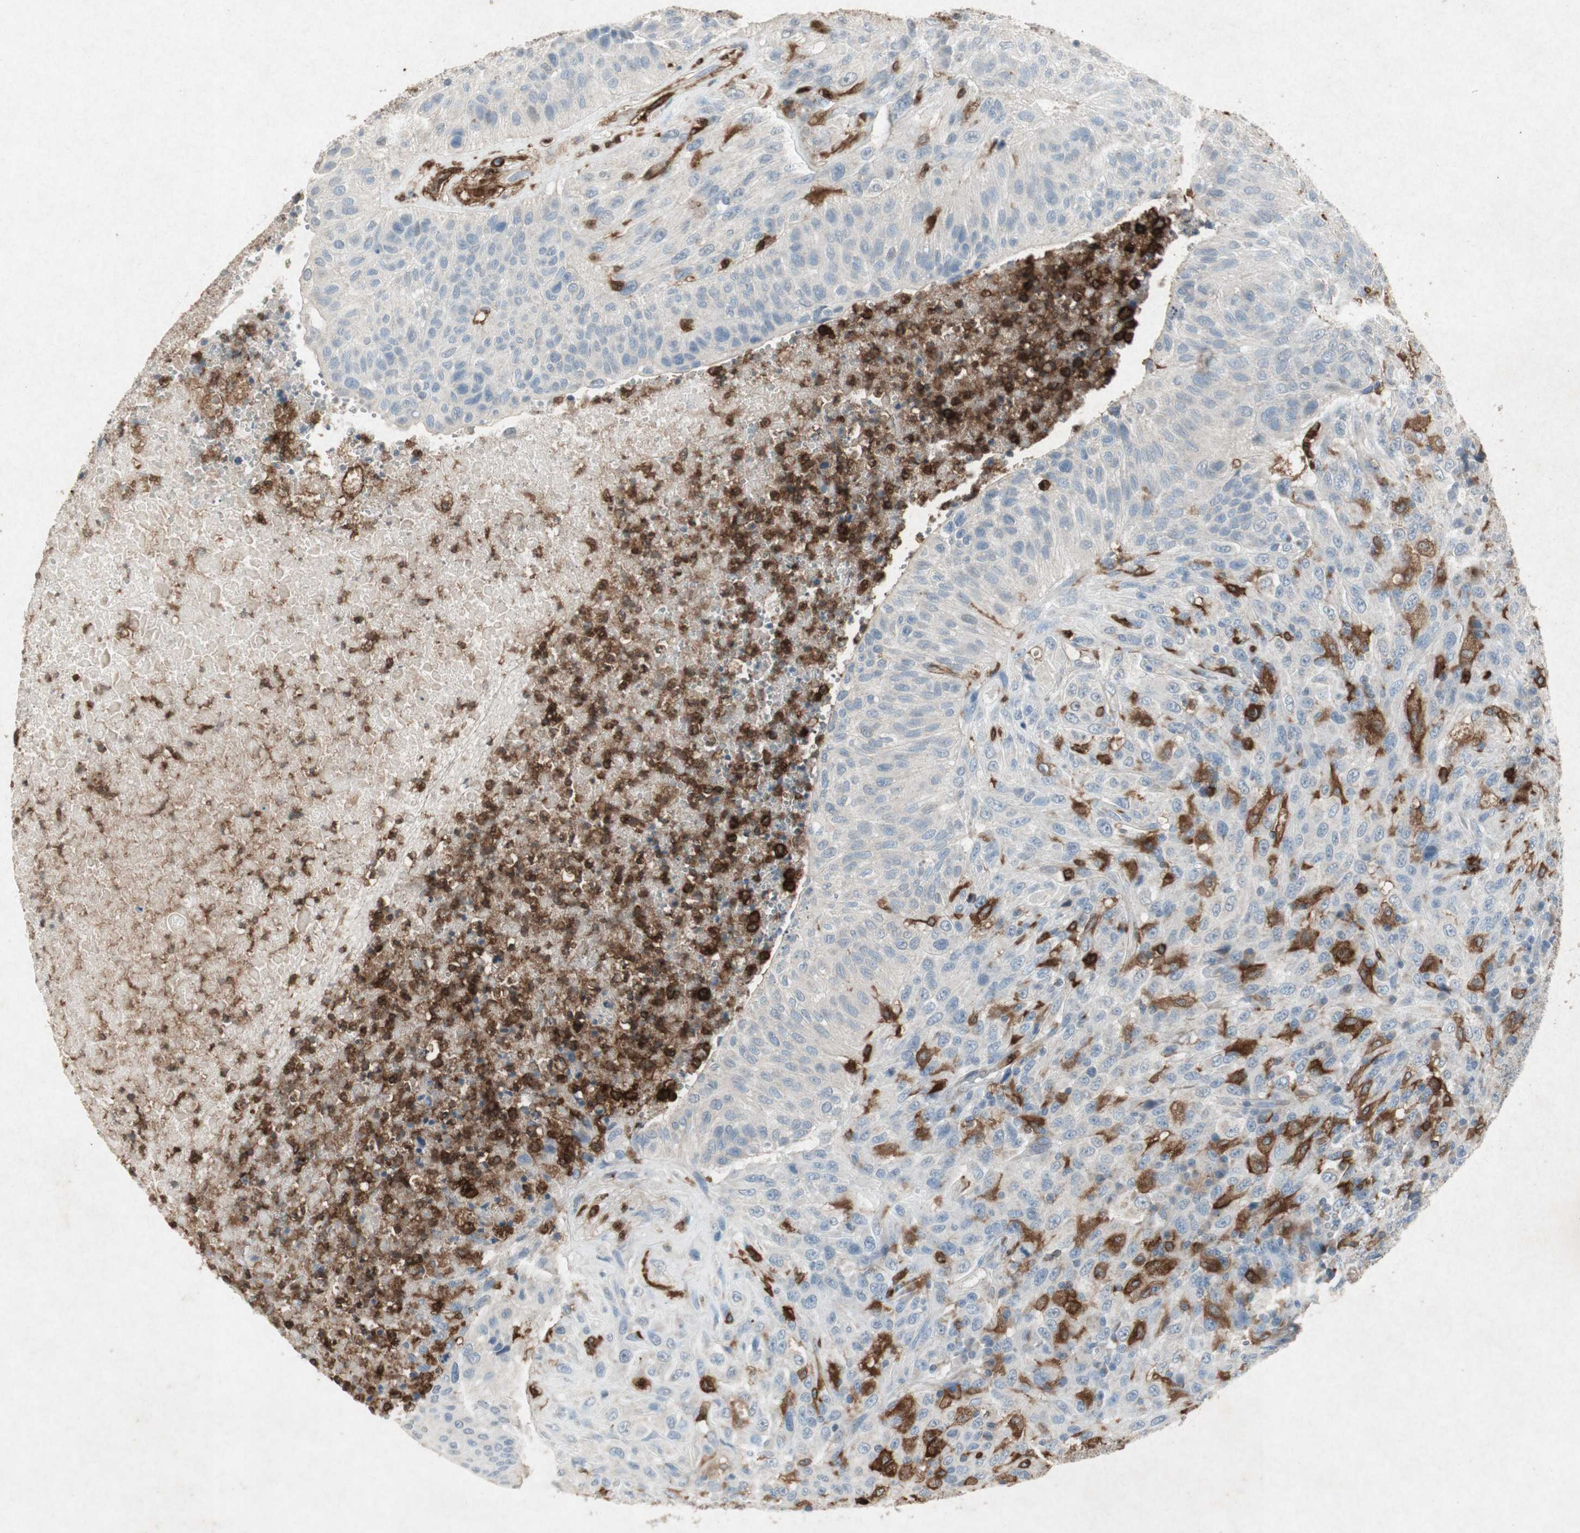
{"staining": {"intensity": "negative", "quantity": "none", "location": "none"}, "tissue": "urothelial cancer", "cell_type": "Tumor cells", "image_type": "cancer", "snomed": [{"axis": "morphology", "description": "Urothelial carcinoma, High grade"}, {"axis": "topography", "description": "Urinary bladder"}], "caption": "The immunohistochemistry (IHC) photomicrograph has no significant positivity in tumor cells of urothelial cancer tissue. Brightfield microscopy of immunohistochemistry stained with DAB (3,3'-diaminobenzidine) (brown) and hematoxylin (blue), captured at high magnification.", "gene": "TYROBP", "patient": {"sex": "male", "age": 66}}